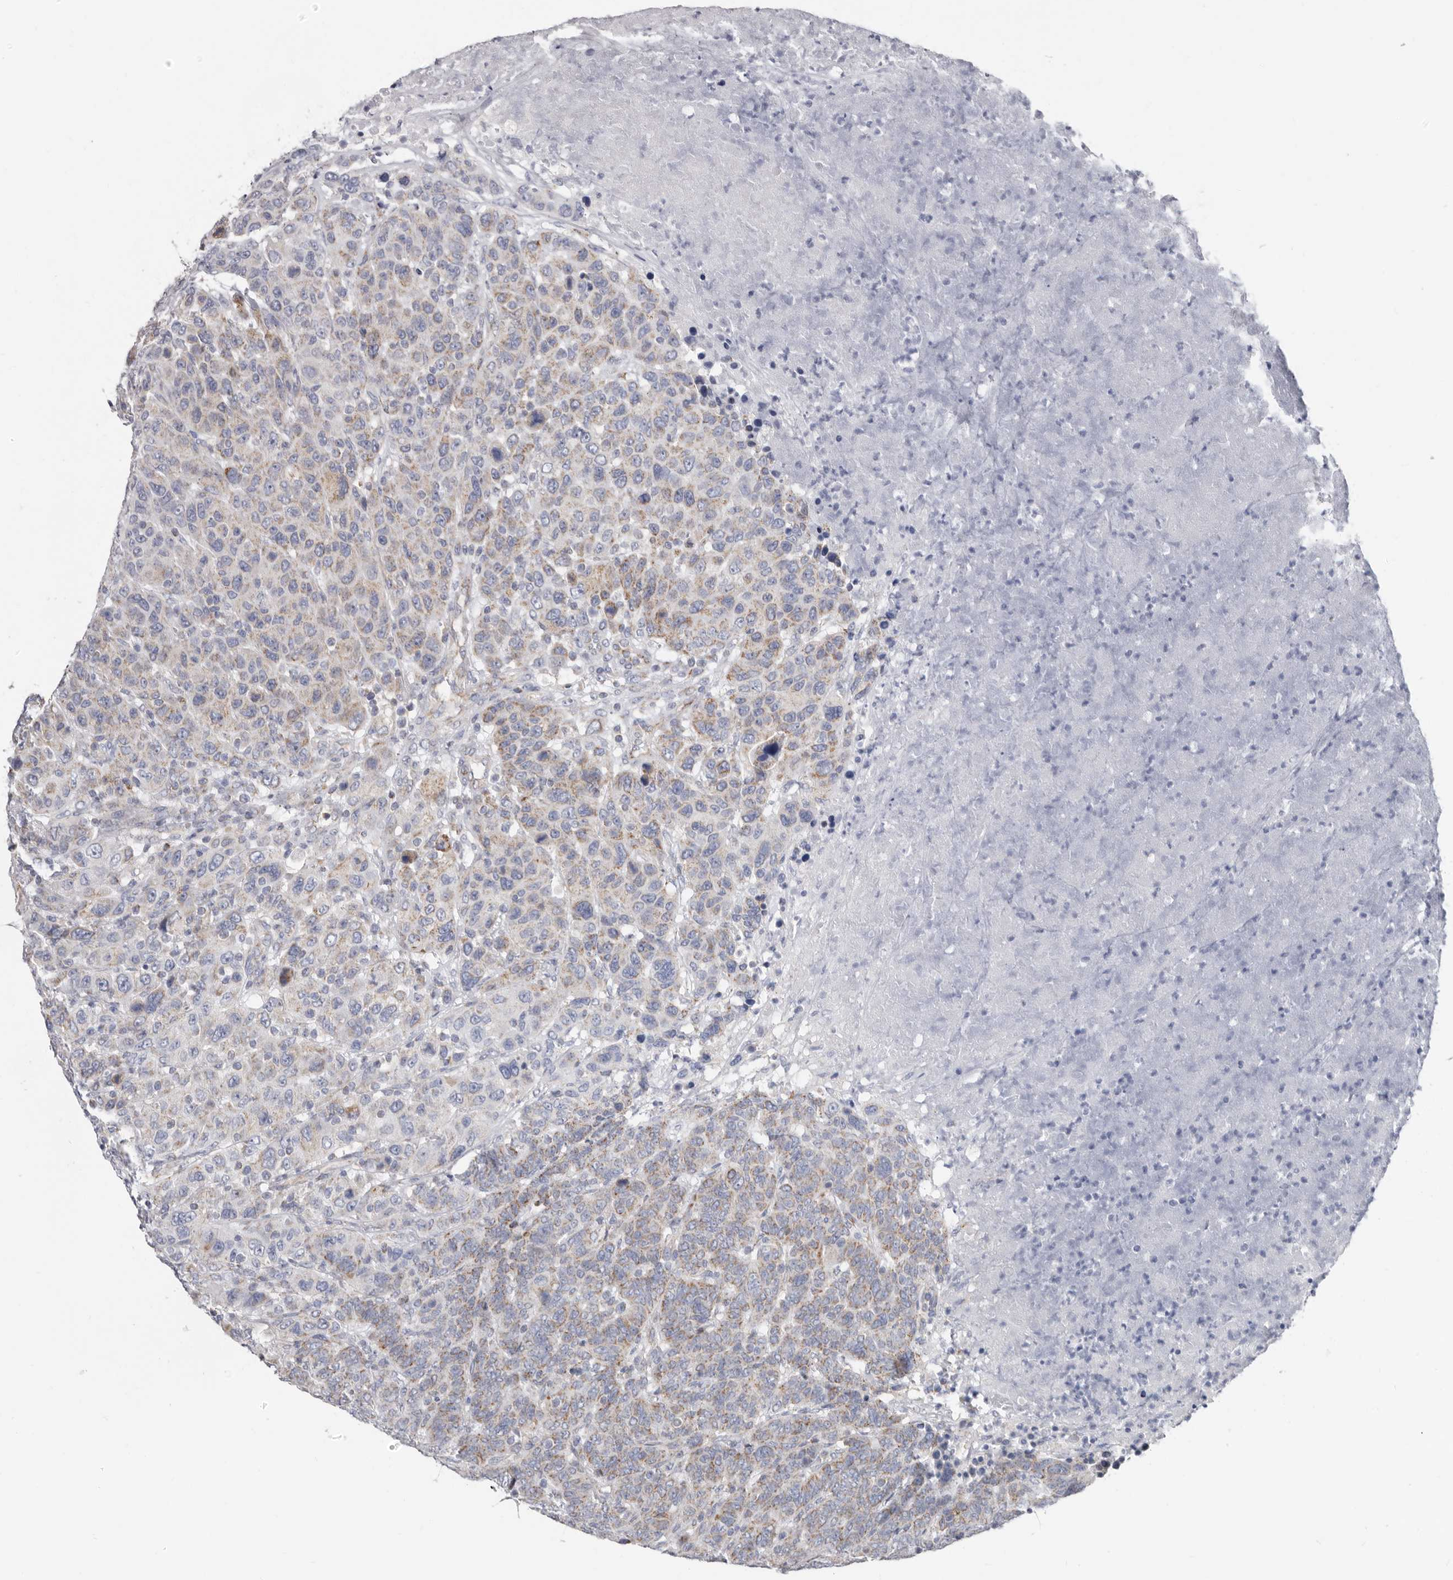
{"staining": {"intensity": "moderate", "quantity": "<25%", "location": "cytoplasmic/membranous"}, "tissue": "breast cancer", "cell_type": "Tumor cells", "image_type": "cancer", "snomed": [{"axis": "morphology", "description": "Duct carcinoma"}, {"axis": "topography", "description": "Breast"}], "caption": "Tumor cells display low levels of moderate cytoplasmic/membranous staining in approximately <25% of cells in human breast cancer (invasive ductal carcinoma).", "gene": "RSPO2", "patient": {"sex": "female", "age": 37}}